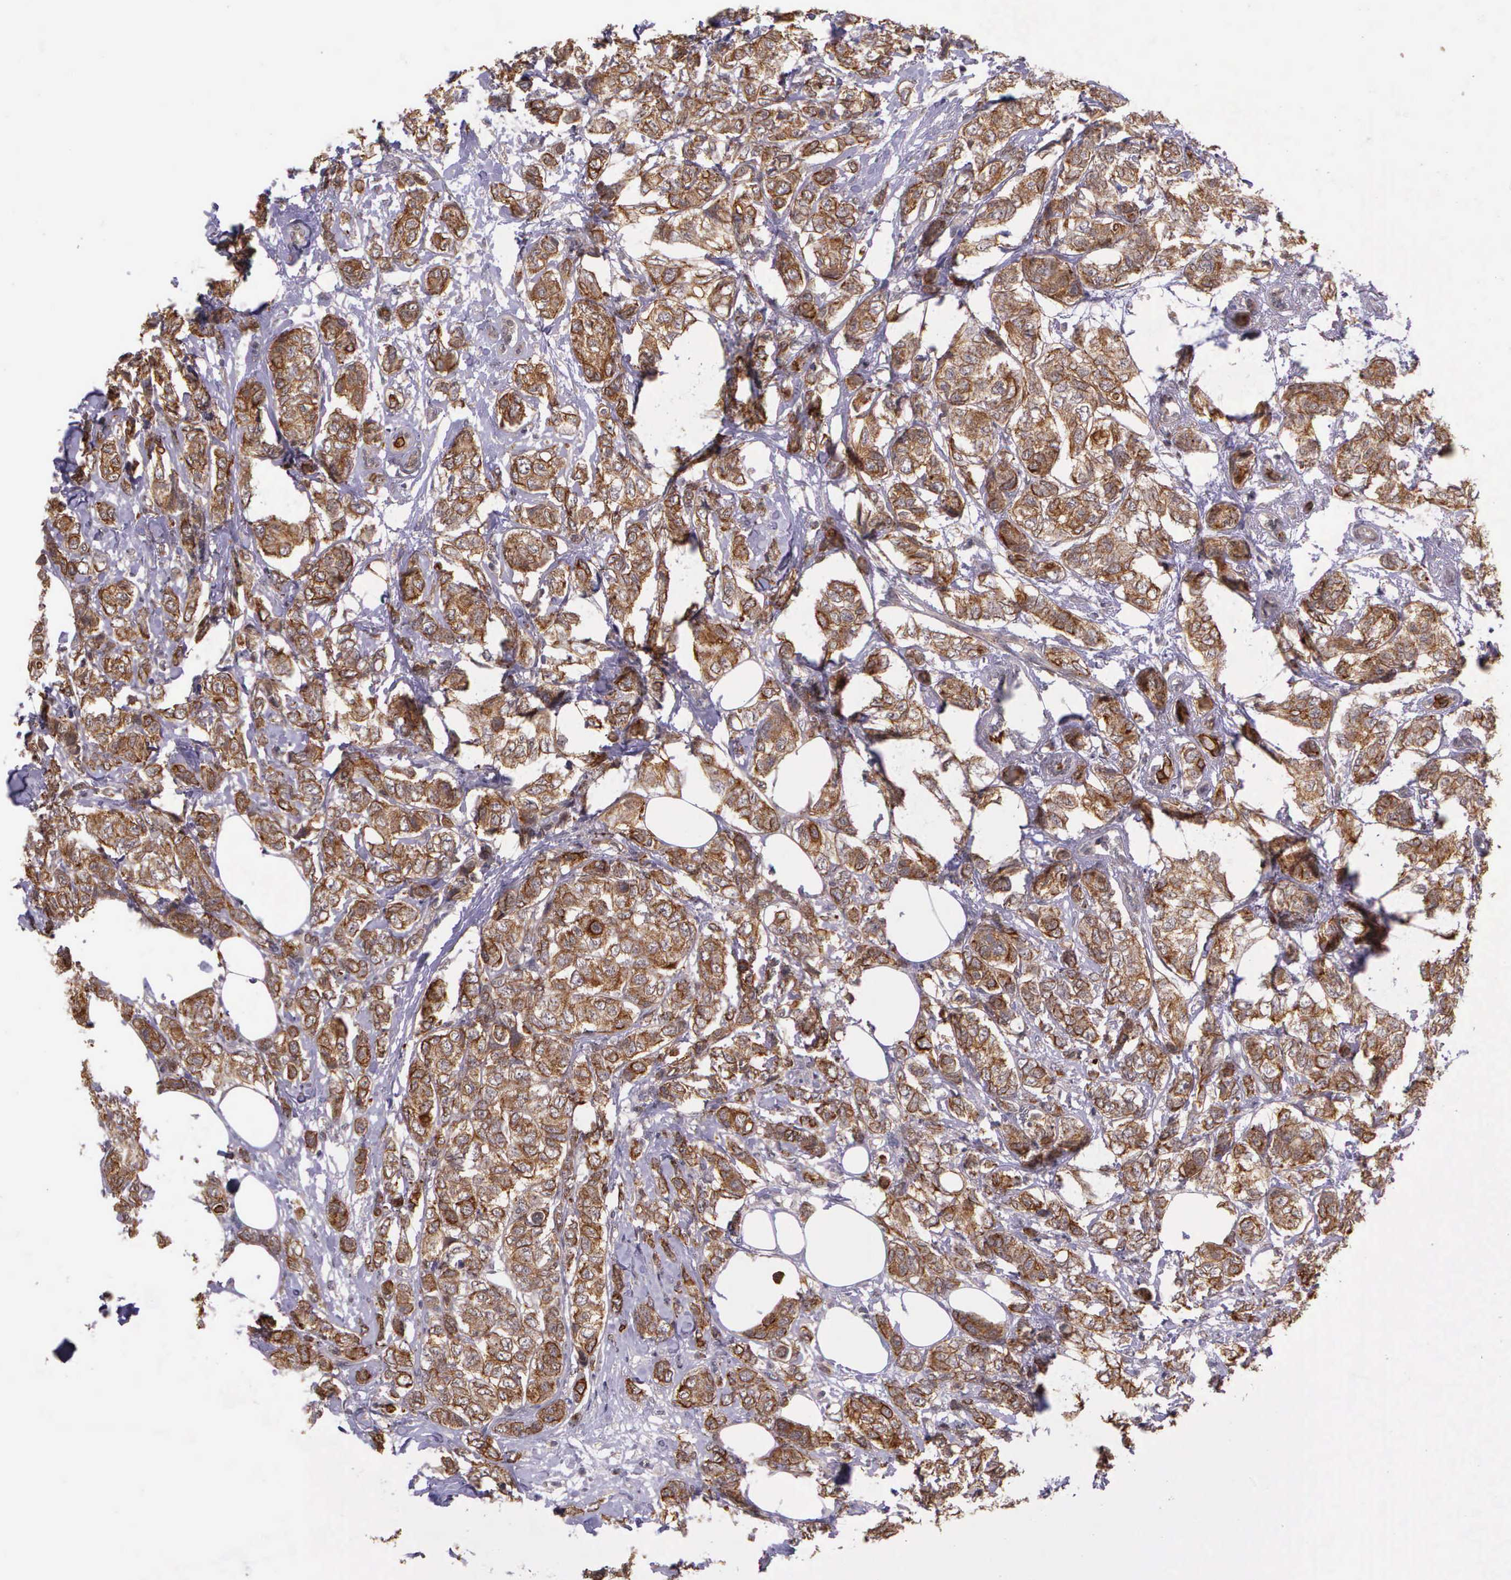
{"staining": {"intensity": "moderate", "quantity": ">75%", "location": "cytoplasmic/membranous"}, "tissue": "breast cancer", "cell_type": "Tumor cells", "image_type": "cancer", "snomed": [{"axis": "morphology", "description": "Lobular carcinoma"}, {"axis": "topography", "description": "Breast"}], "caption": "IHC of human breast lobular carcinoma reveals medium levels of moderate cytoplasmic/membranous staining in approximately >75% of tumor cells. (DAB = brown stain, brightfield microscopy at high magnification).", "gene": "PRICKLE3", "patient": {"sex": "female", "age": 60}}